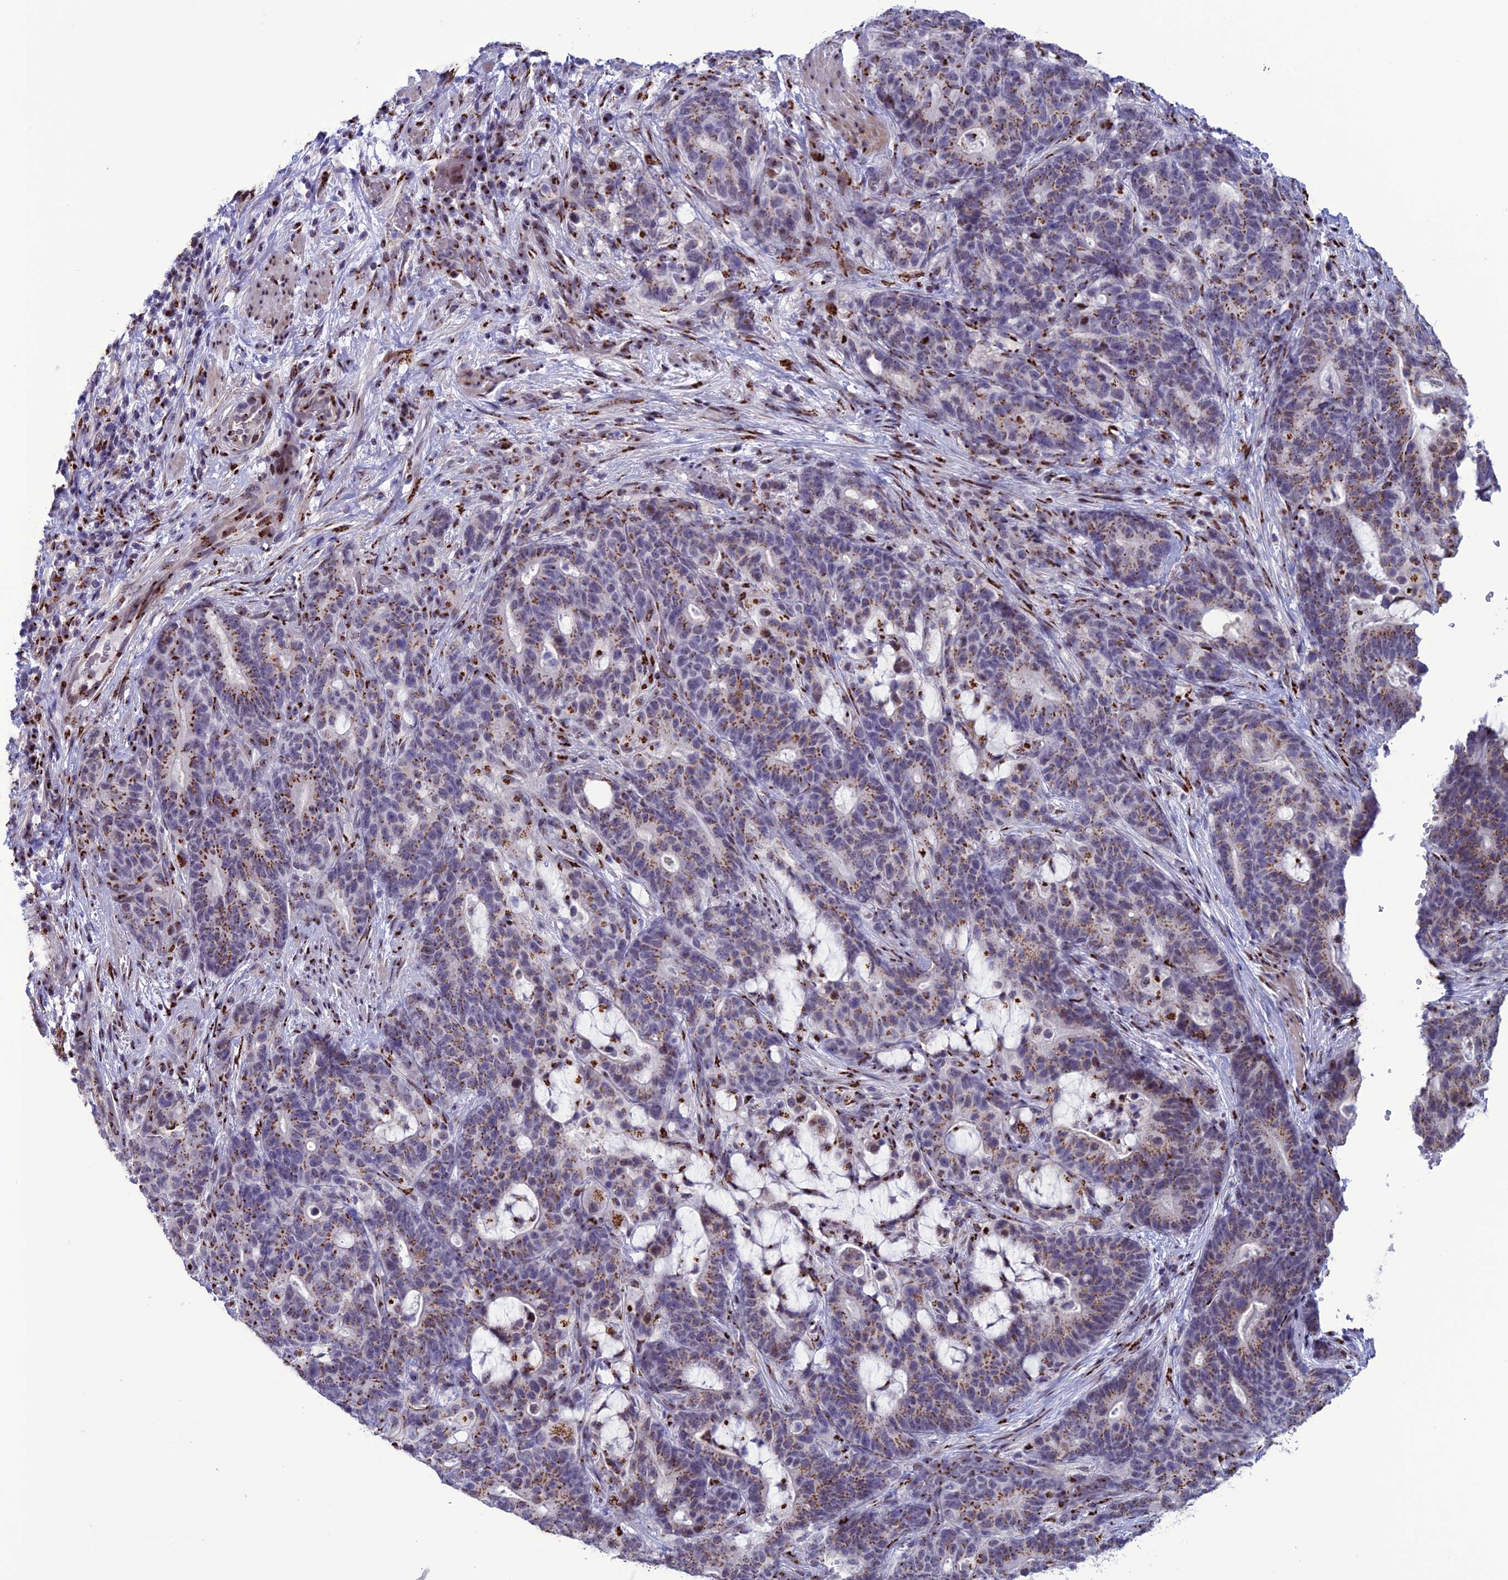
{"staining": {"intensity": "strong", "quantity": "25%-75%", "location": "cytoplasmic/membranous"}, "tissue": "stomach cancer", "cell_type": "Tumor cells", "image_type": "cancer", "snomed": [{"axis": "morphology", "description": "Normal tissue, NOS"}, {"axis": "morphology", "description": "Adenocarcinoma, NOS"}, {"axis": "topography", "description": "Stomach"}], "caption": "Adenocarcinoma (stomach) was stained to show a protein in brown. There is high levels of strong cytoplasmic/membranous positivity in about 25%-75% of tumor cells.", "gene": "PLEKHA4", "patient": {"sex": "female", "age": 64}}